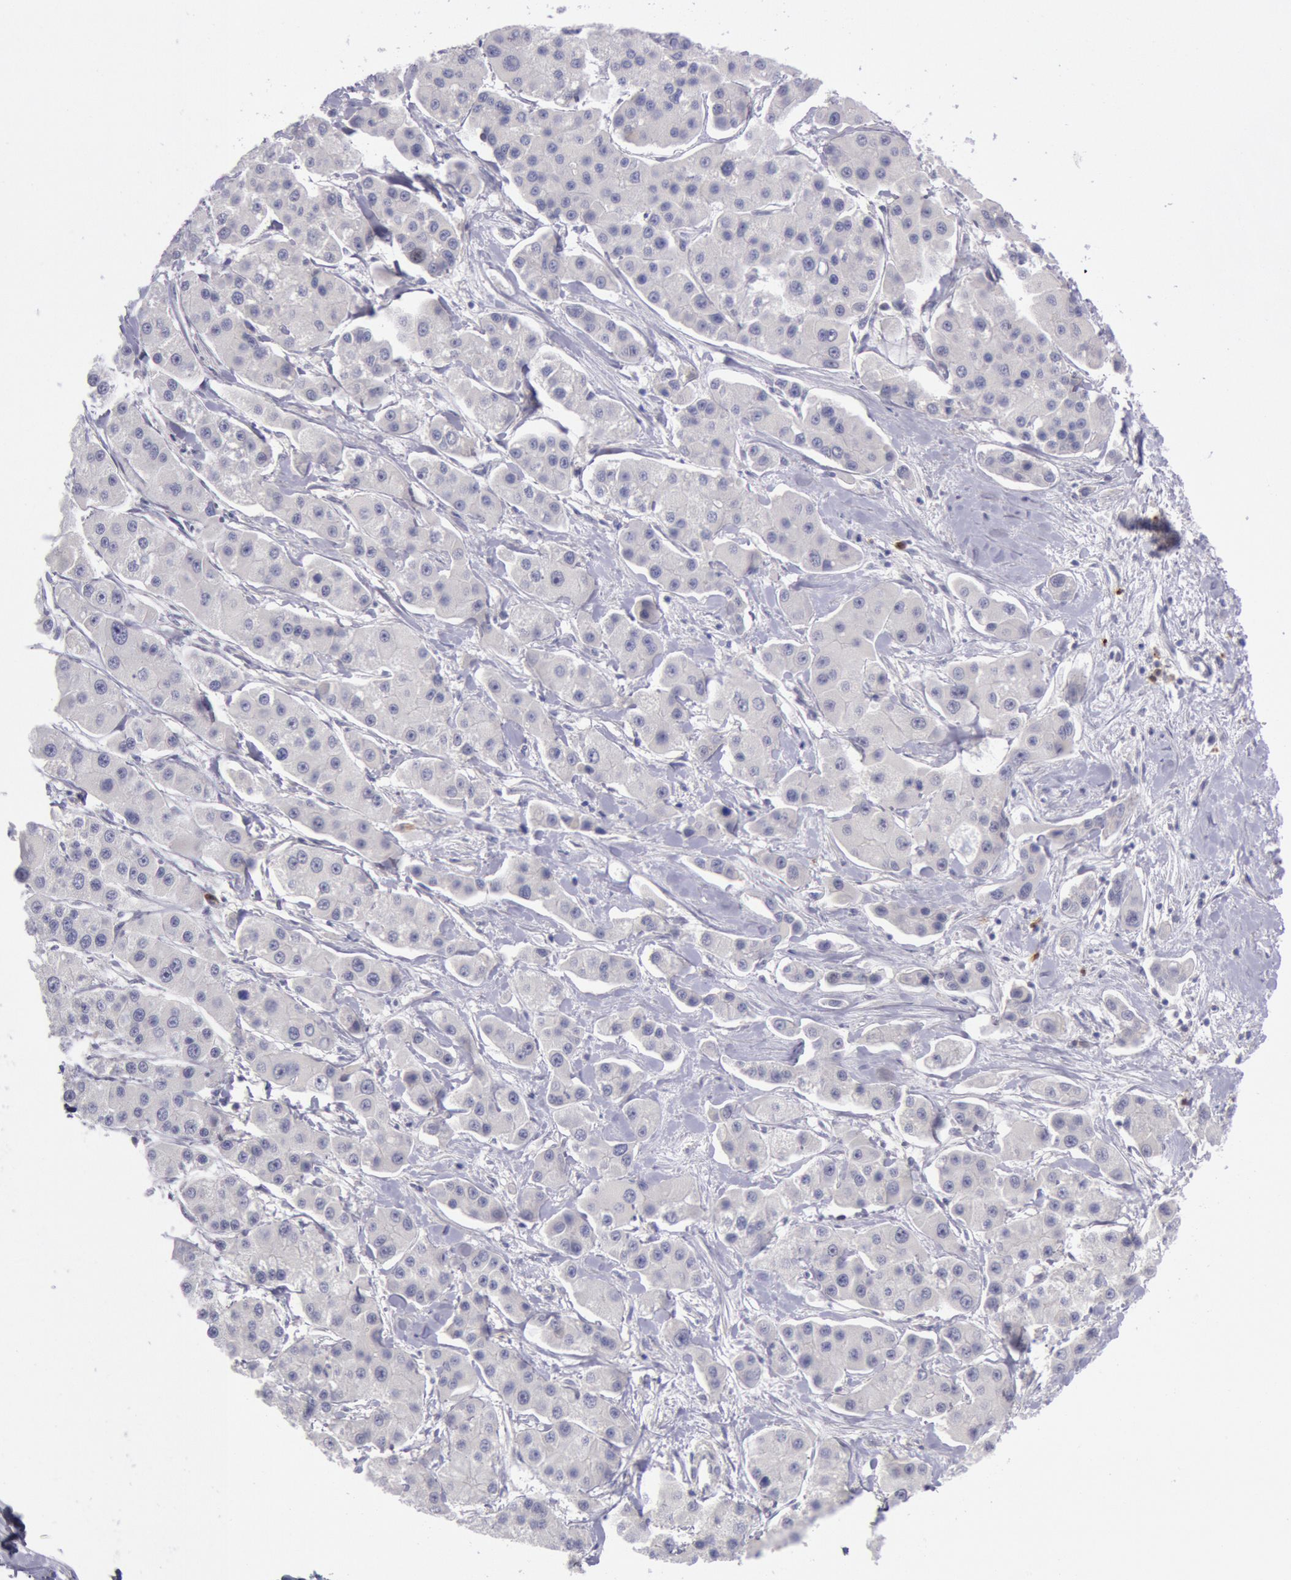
{"staining": {"intensity": "negative", "quantity": "none", "location": "none"}, "tissue": "liver cancer", "cell_type": "Tumor cells", "image_type": "cancer", "snomed": [{"axis": "morphology", "description": "Carcinoma, Hepatocellular, NOS"}, {"axis": "topography", "description": "Liver"}], "caption": "An immunohistochemistry (IHC) image of hepatocellular carcinoma (liver) is shown. There is no staining in tumor cells of hepatocellular carcinoma (liver).", "gene": "KDM6A", "patient": {"sex": "female", "age": 85}}